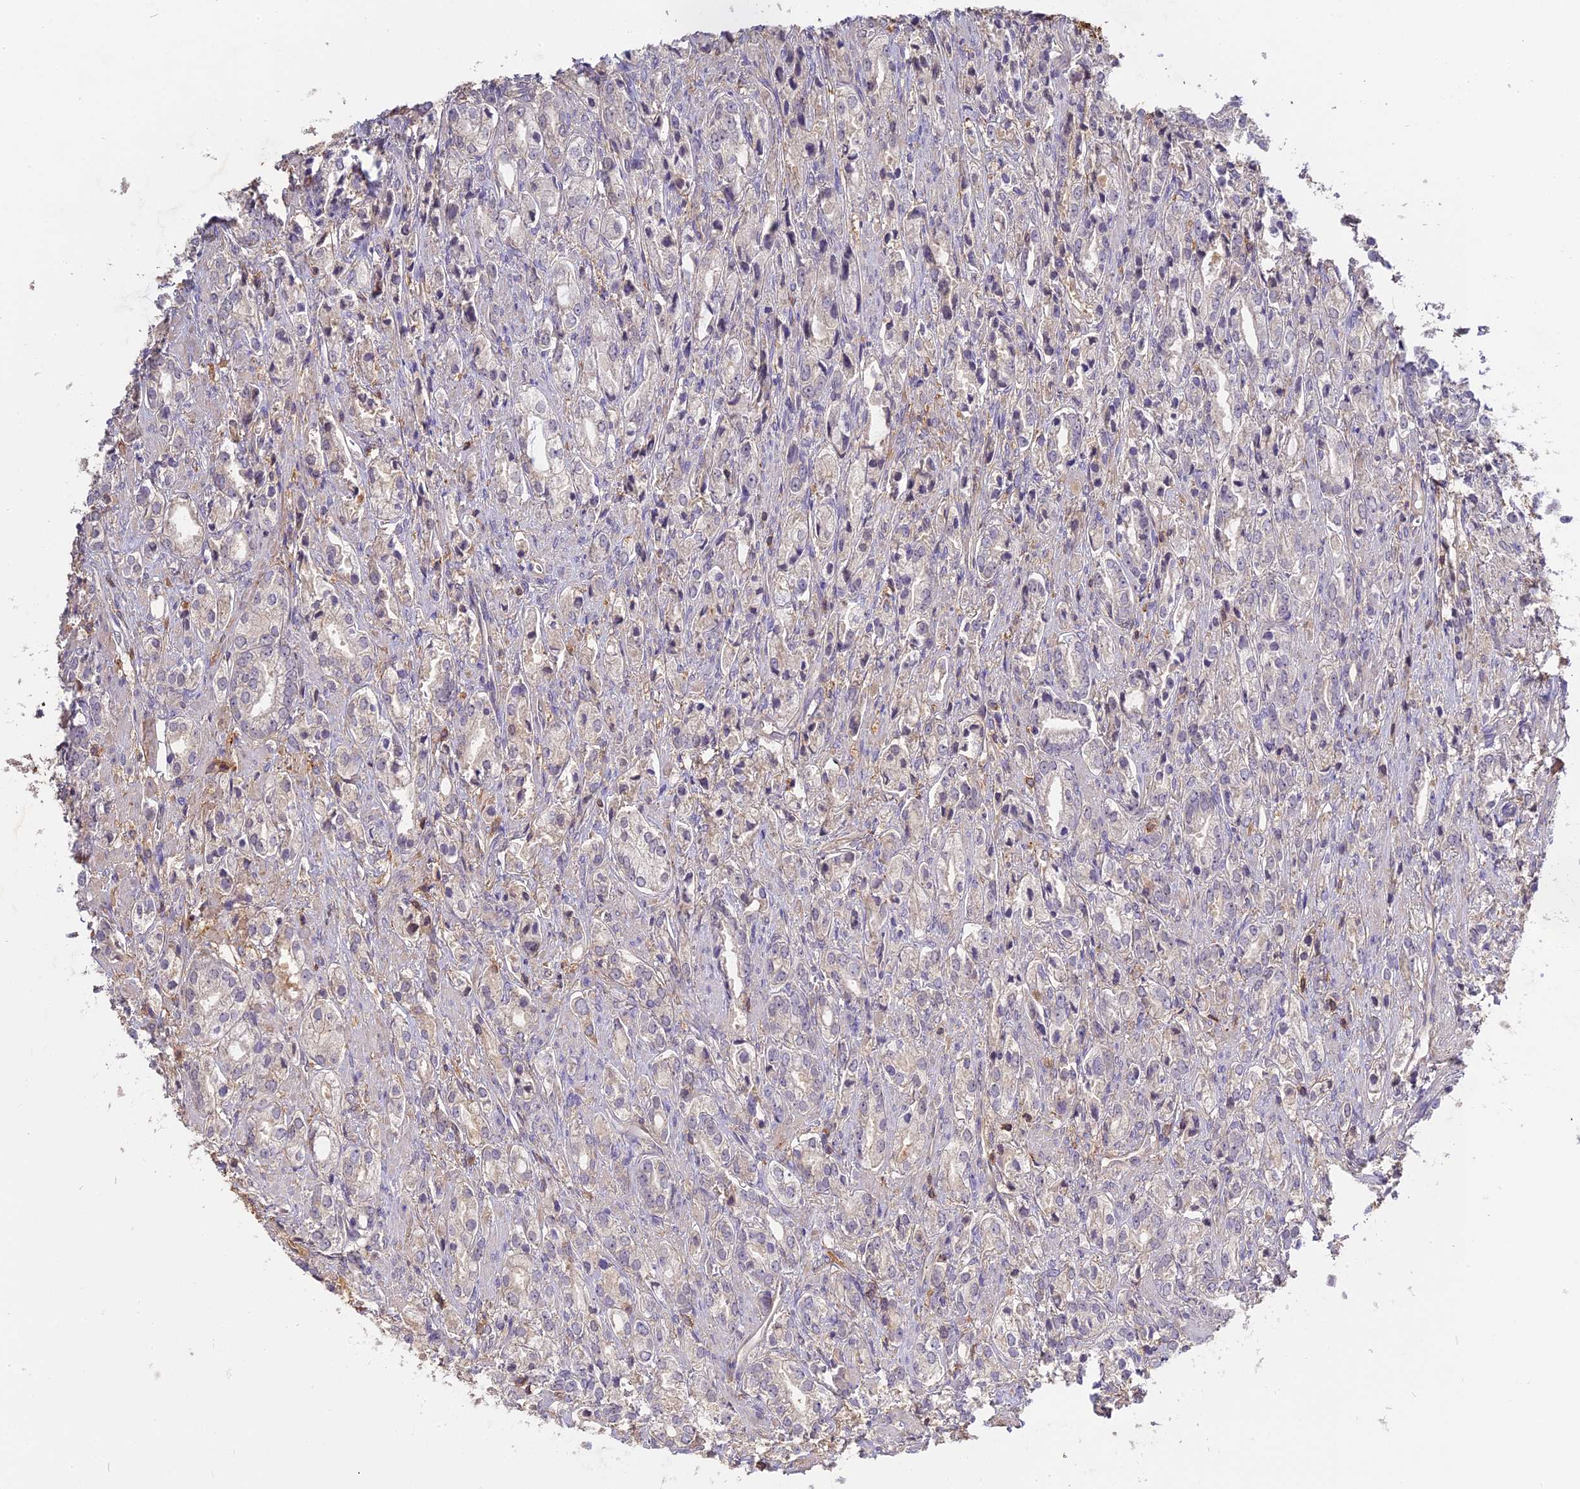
{"staining": {"intensity": "negative", "quantity": "none", "location": "none"}, "tissue": "prostate cancer", "cell_type": "Tumor cells", "image_type": "cancer", "snomed": [{"axis": "morphology", "description": "Adenocarcinoma, High grade"}, {"axis": "topography", "description": "Prostate"}], "caption": "Adenocarcinoma (high-grade) (prostate) was stained to show a protein in brown. There is no significant expression in tumor cells.", "gene": "CFAP119", "patient": {"sex": "male", "age": 50}}